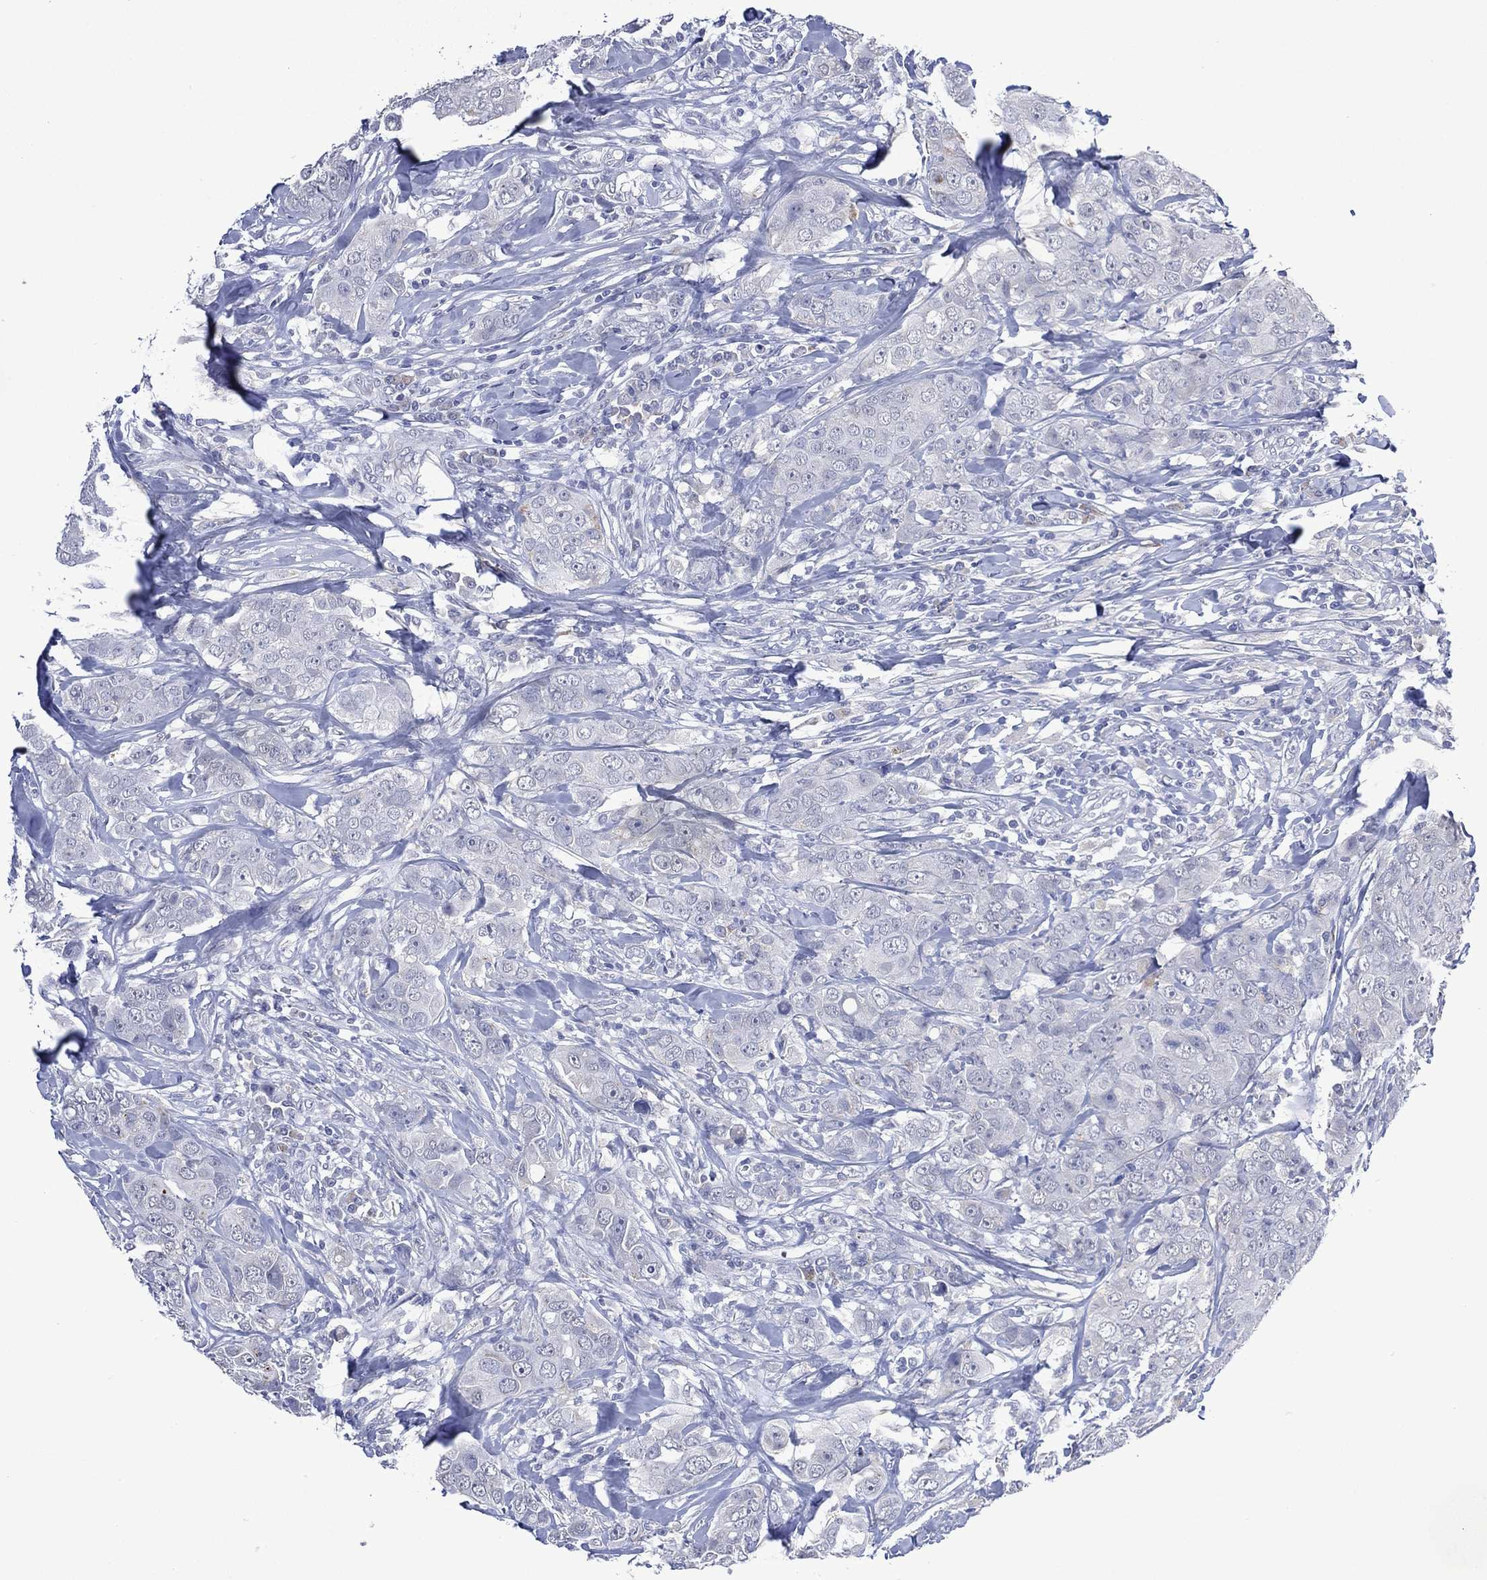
{"staining": {"intensity": "negative", "quantity": "none", "location": "none"}, "tissue": "breast cancer", "cell_type": "Tumor cells", "image_type": "cancer", "snomed": [{"axis": "morphology", "description": "Duct carcinoma"}, {"axis": "topography", "description": "Breast"}], "caption": "This is an IHC image of human intraductal carcinoma (breast). There is no staining in tumor cells.", "gene": "ASB10", "patient": {"sex": "female", "age": 43}}